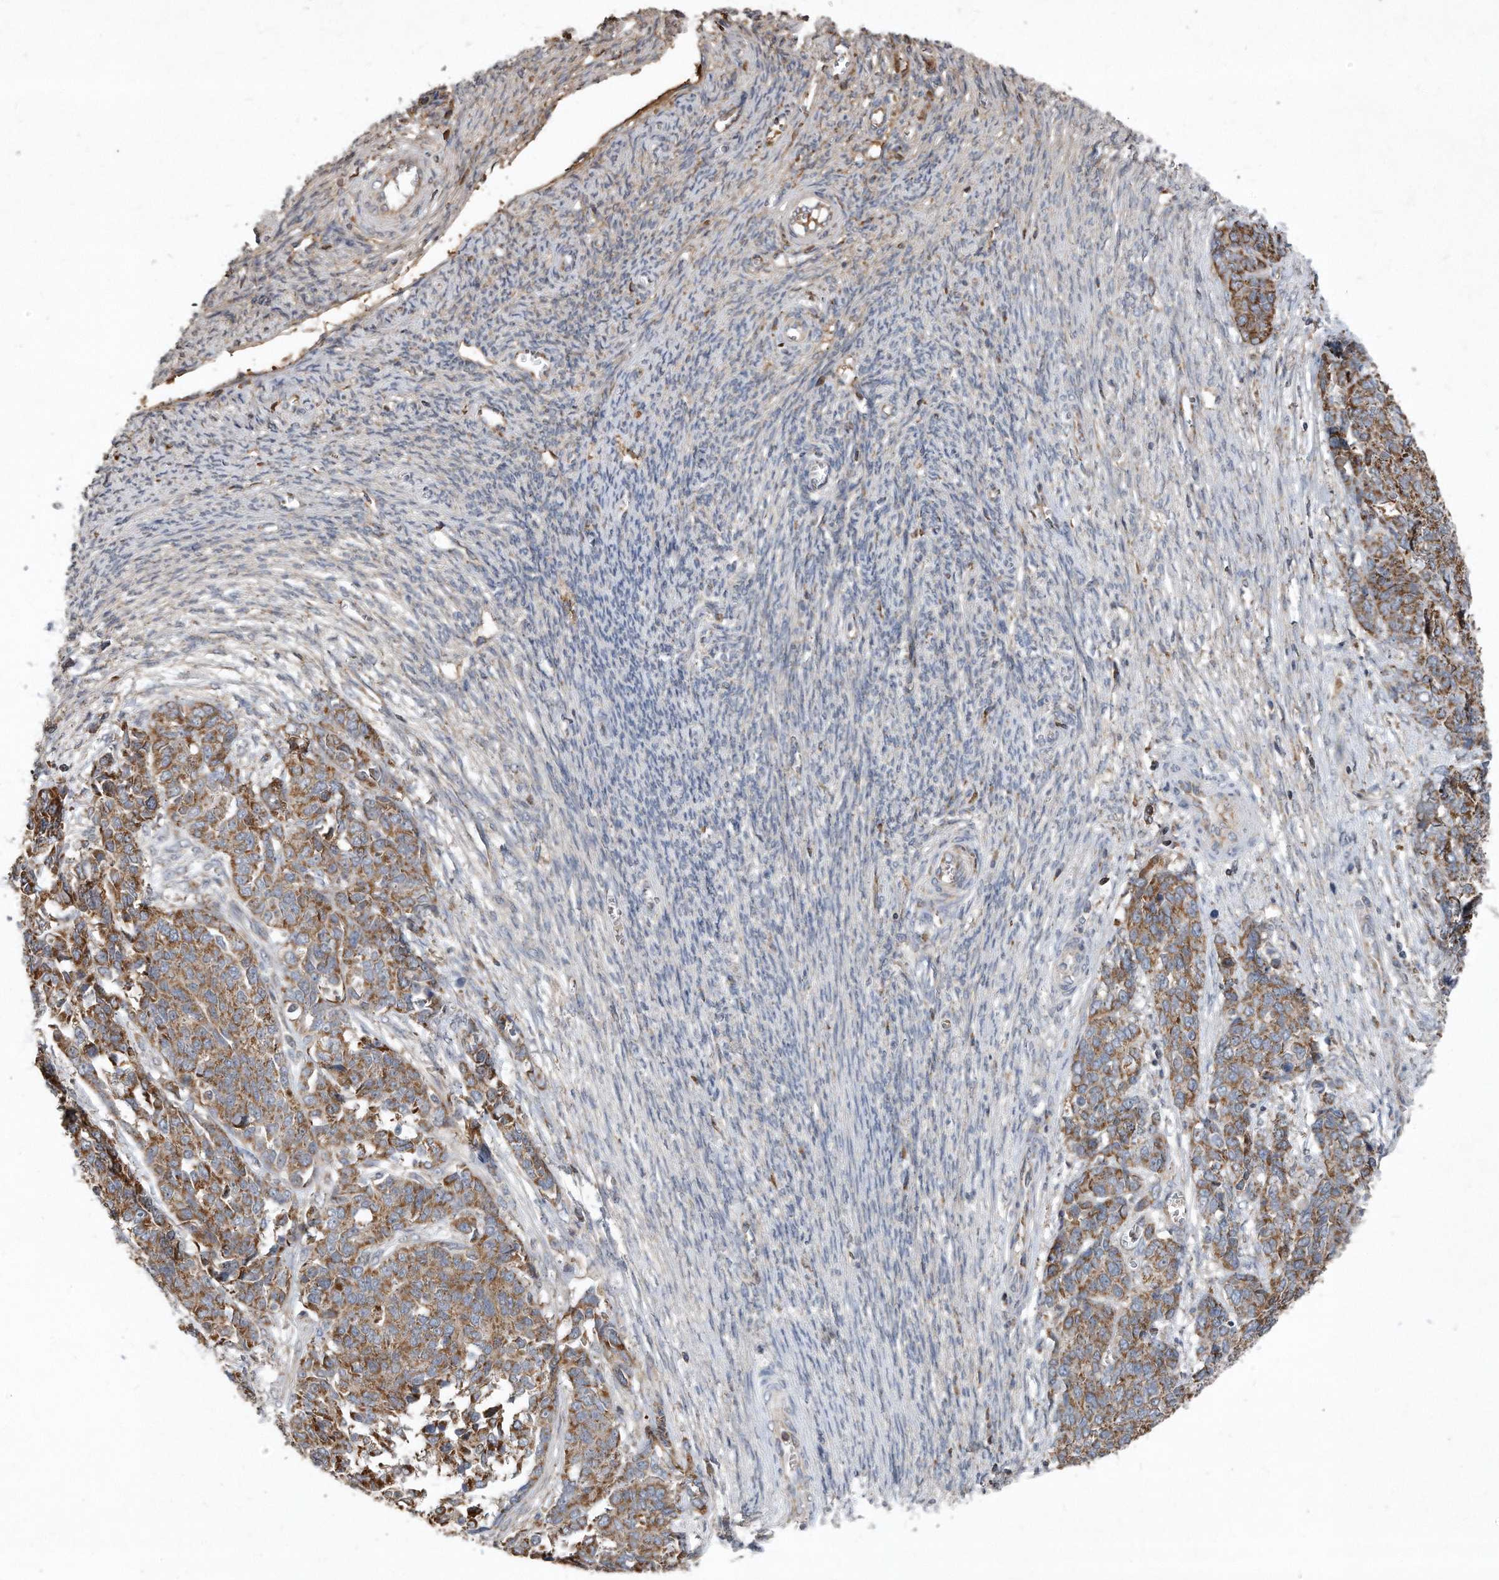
{"staining": {"intensity": "moderate", "quantity": ">75%", "location": "cytoplasmic/membranous"}, "tissue": "ovarian cancer", "cell_type": "Tumor cells", "image_type": "cancer", "snomed": [{"axis": "morphology", "description": "Cystadenocarcinoma, serous, NOS"}, {"axis": "topography", "description": "Ovary"}], "caption": "Protein expression analysis of ovarian cancer reveals moderate cytoplasmic/membranous expression in approximately >75% of tumor cells. (DAB (3,3'-diaminobenzidine) = brown stain, brightfield microscopy at high magnification).", "gene": "SDHA", "patient": {"sex": "female", "age": 44}}